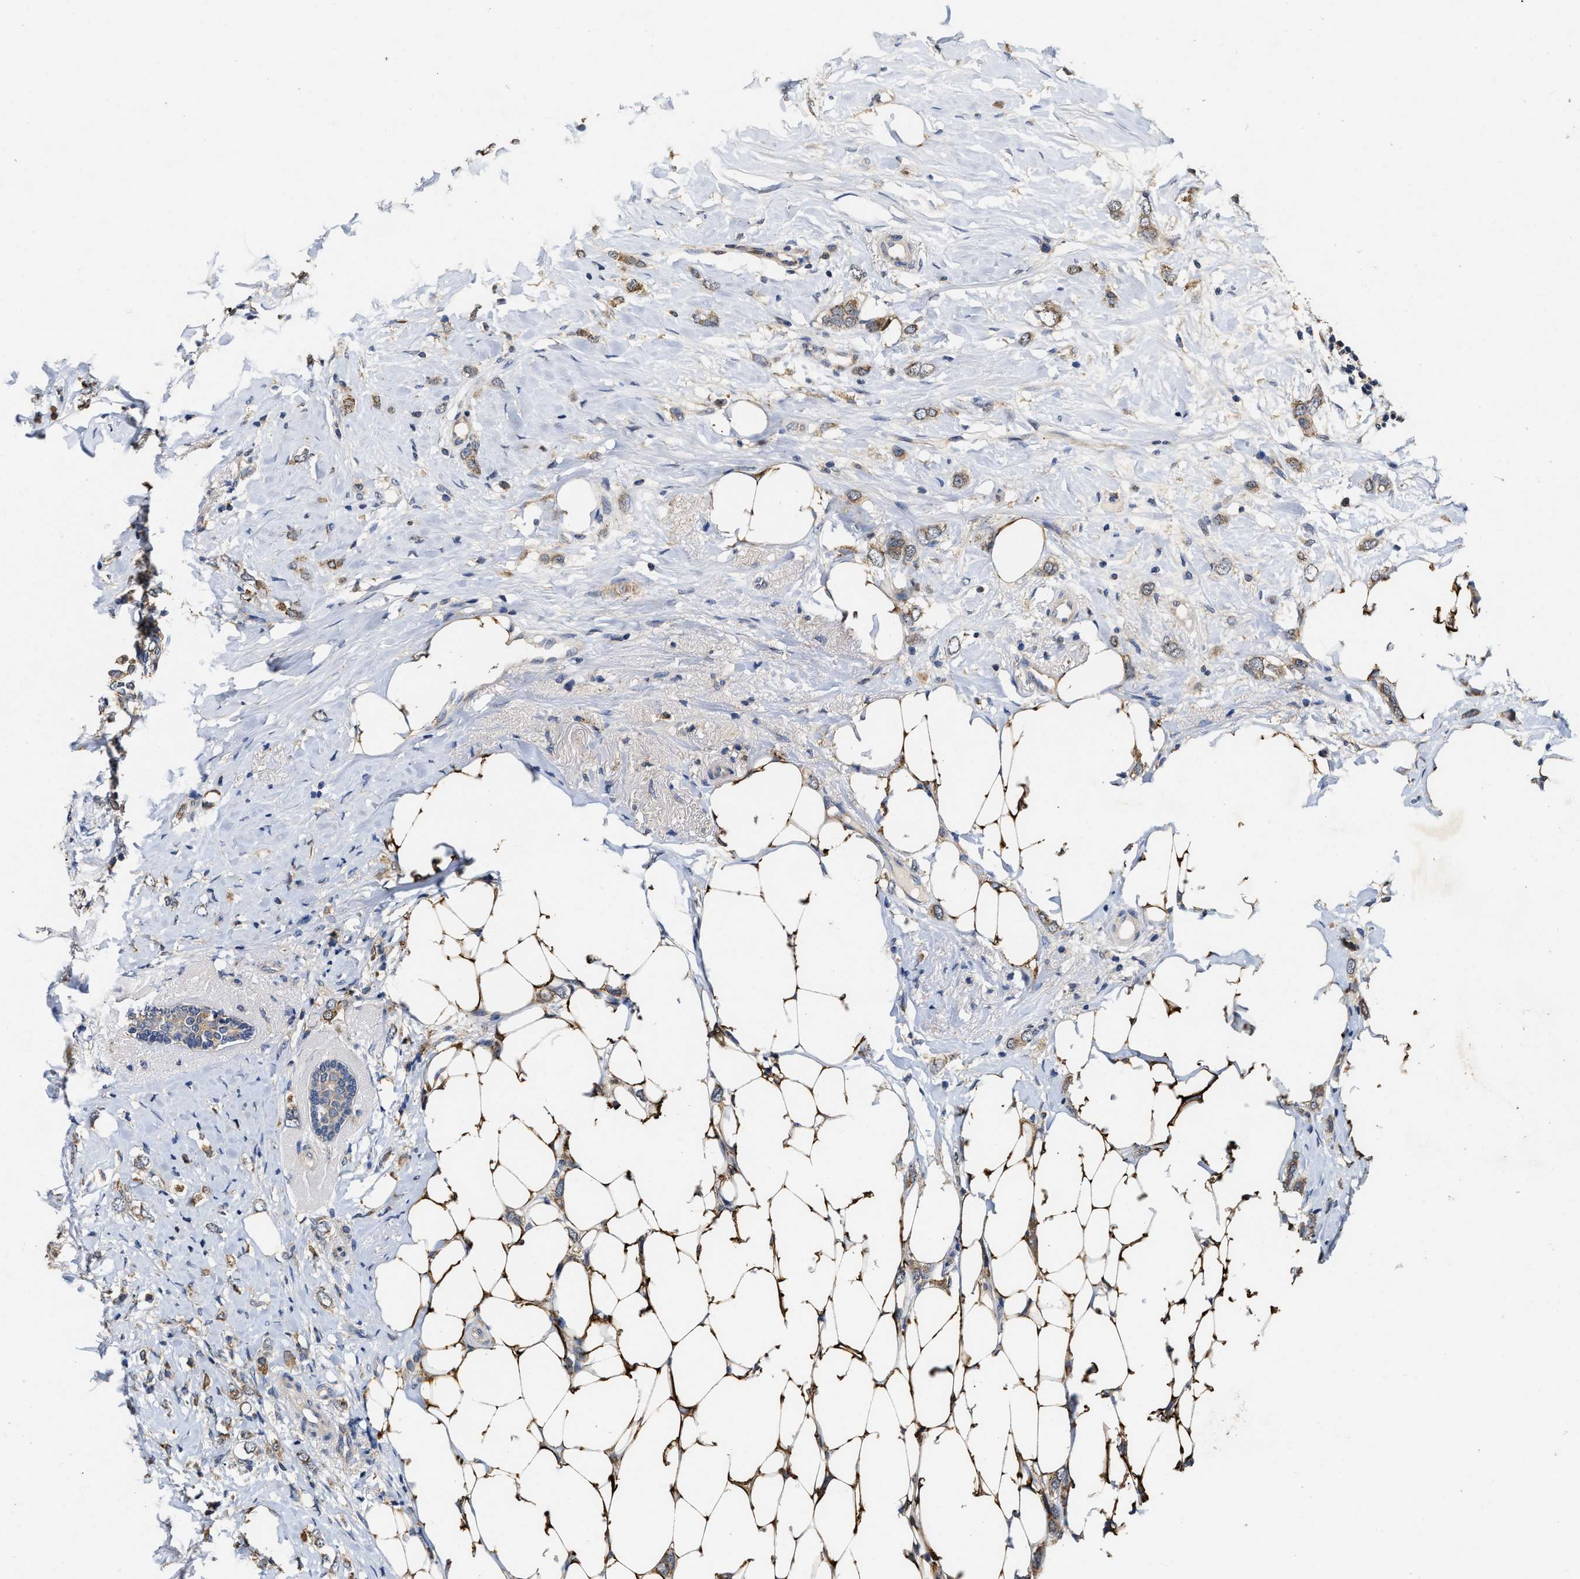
{"staining": {"intensity": "moderate", "quantity": ">75%", "location": "cytoplasmic/membranous"}, "tissue": "breast cancer", "cell_type": "Tumor cells", "image_type": "cancer", "snomed": [{"axis": "morphology", "description": "Normal tissue, NOS"}, {"axis": "morphology", "description": "Lobular carcinoma"}, {"axis": "topography", "description": "Breast"}], "caption": "The photomicrograph reveals a brown stain indicating the presence of a protein in the cytoplasmic/membranous of tumor cells in breast cancer (lobular carcinoma).", "gene": "SCYL2", "patient": {"sex": "female", "age": 47}}